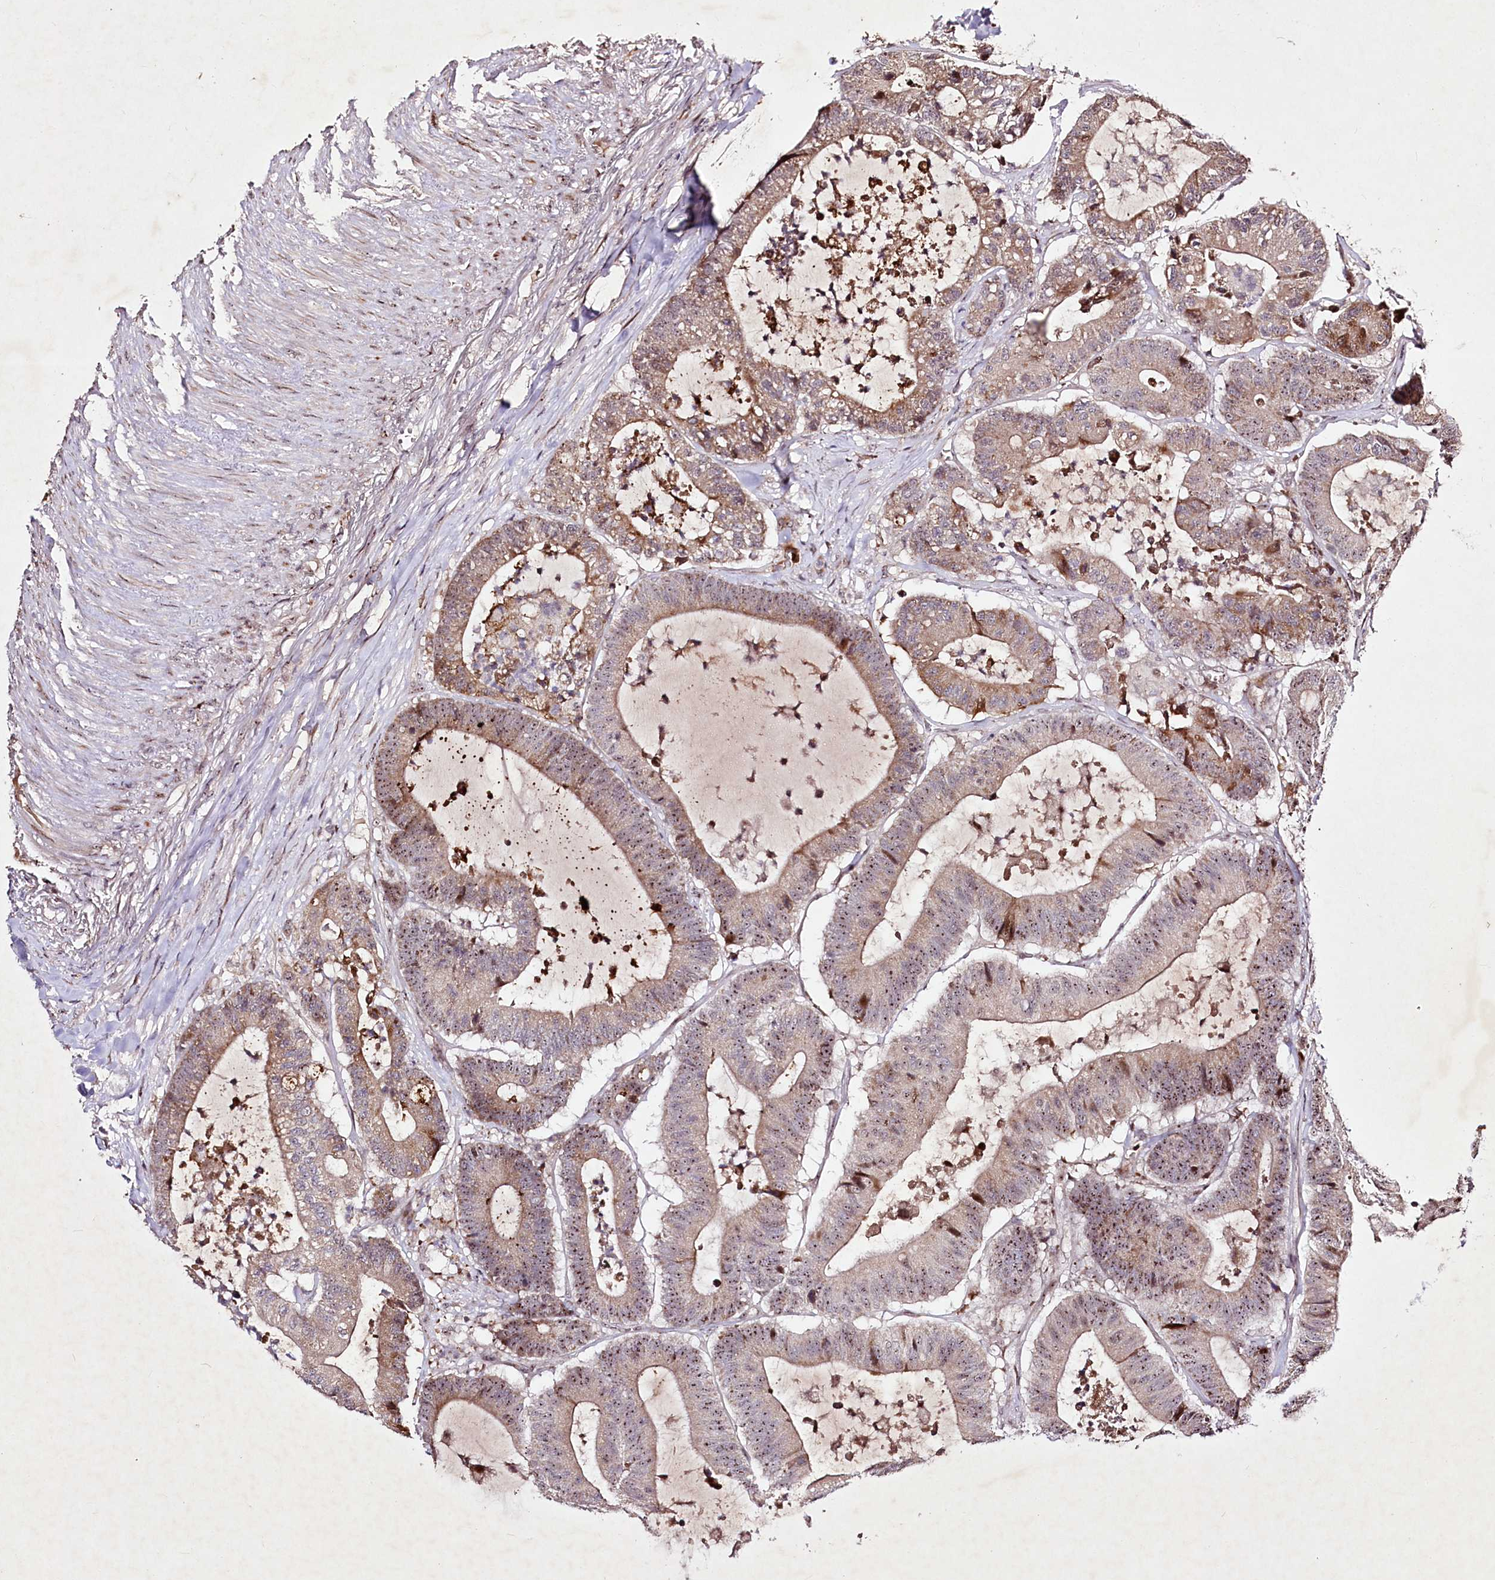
{"staining": {"intensity": "moderate", "quantity": "25%-75%", "location": "cytoplasmic/membranous"}, "tissue": "colorectal cancer", "cell_type": "Tumor cells", "image_type": "cancer", "snomed": [{"axis": "morphology", "description": "Adenocarcinoma, NOS"}, {"axis": "topography", "description": "Colon"}], "caption": "An image of colorectal adenocarcinoma stained for a protein demonstrates moderate cytoplasmic/membranous brown staining in tumor cells. The staining was performed using DAB, with brown indicating positive protein expression. Nuclei are stained blue with hematoxylin.", "gene": "DMP1", "patient": {"sex": "female", "age": 84}}